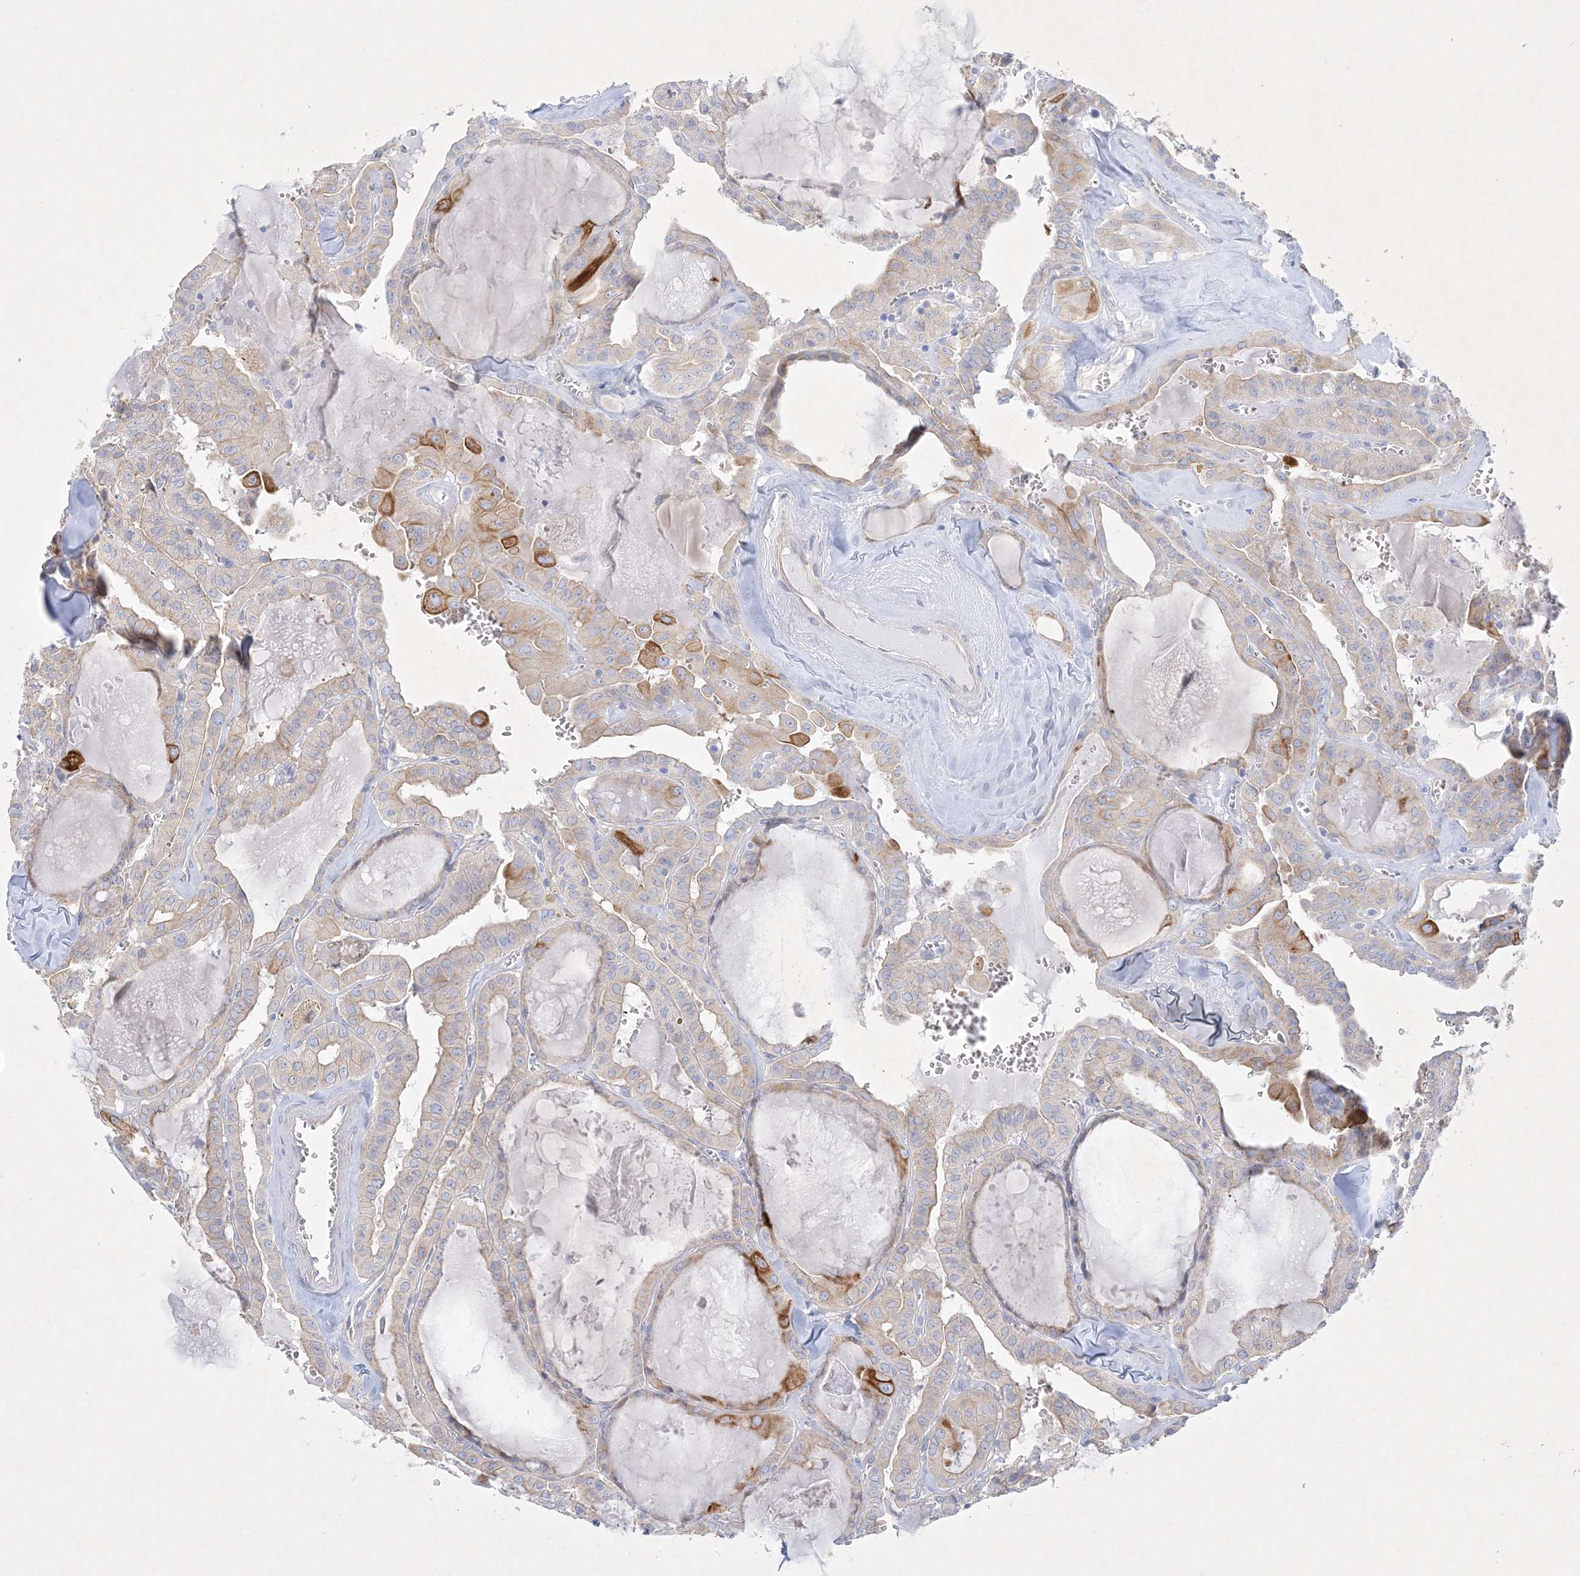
{"staining": {"intensity": "strong", "quantity": "<25%", "location": "cytoplasmic/membranous"}, "tissue": "thyroid cancer", "cell_type": "Tumor cells", "image_type": "cancer", "snomed": [{"axis": "morphology", "description": "Papillary adenocarcinoma, NOS"}, {"axis": "topography", "description": "Thyroid gland"}], "caption": "Human thyroid cancer stained for a protein (brown) reveals strong cytoplasmic/membranous positive staining in approximately <25% of tumor cells.", "gene": "FARSB", "patient": {"sex": "male", "age": 52}}